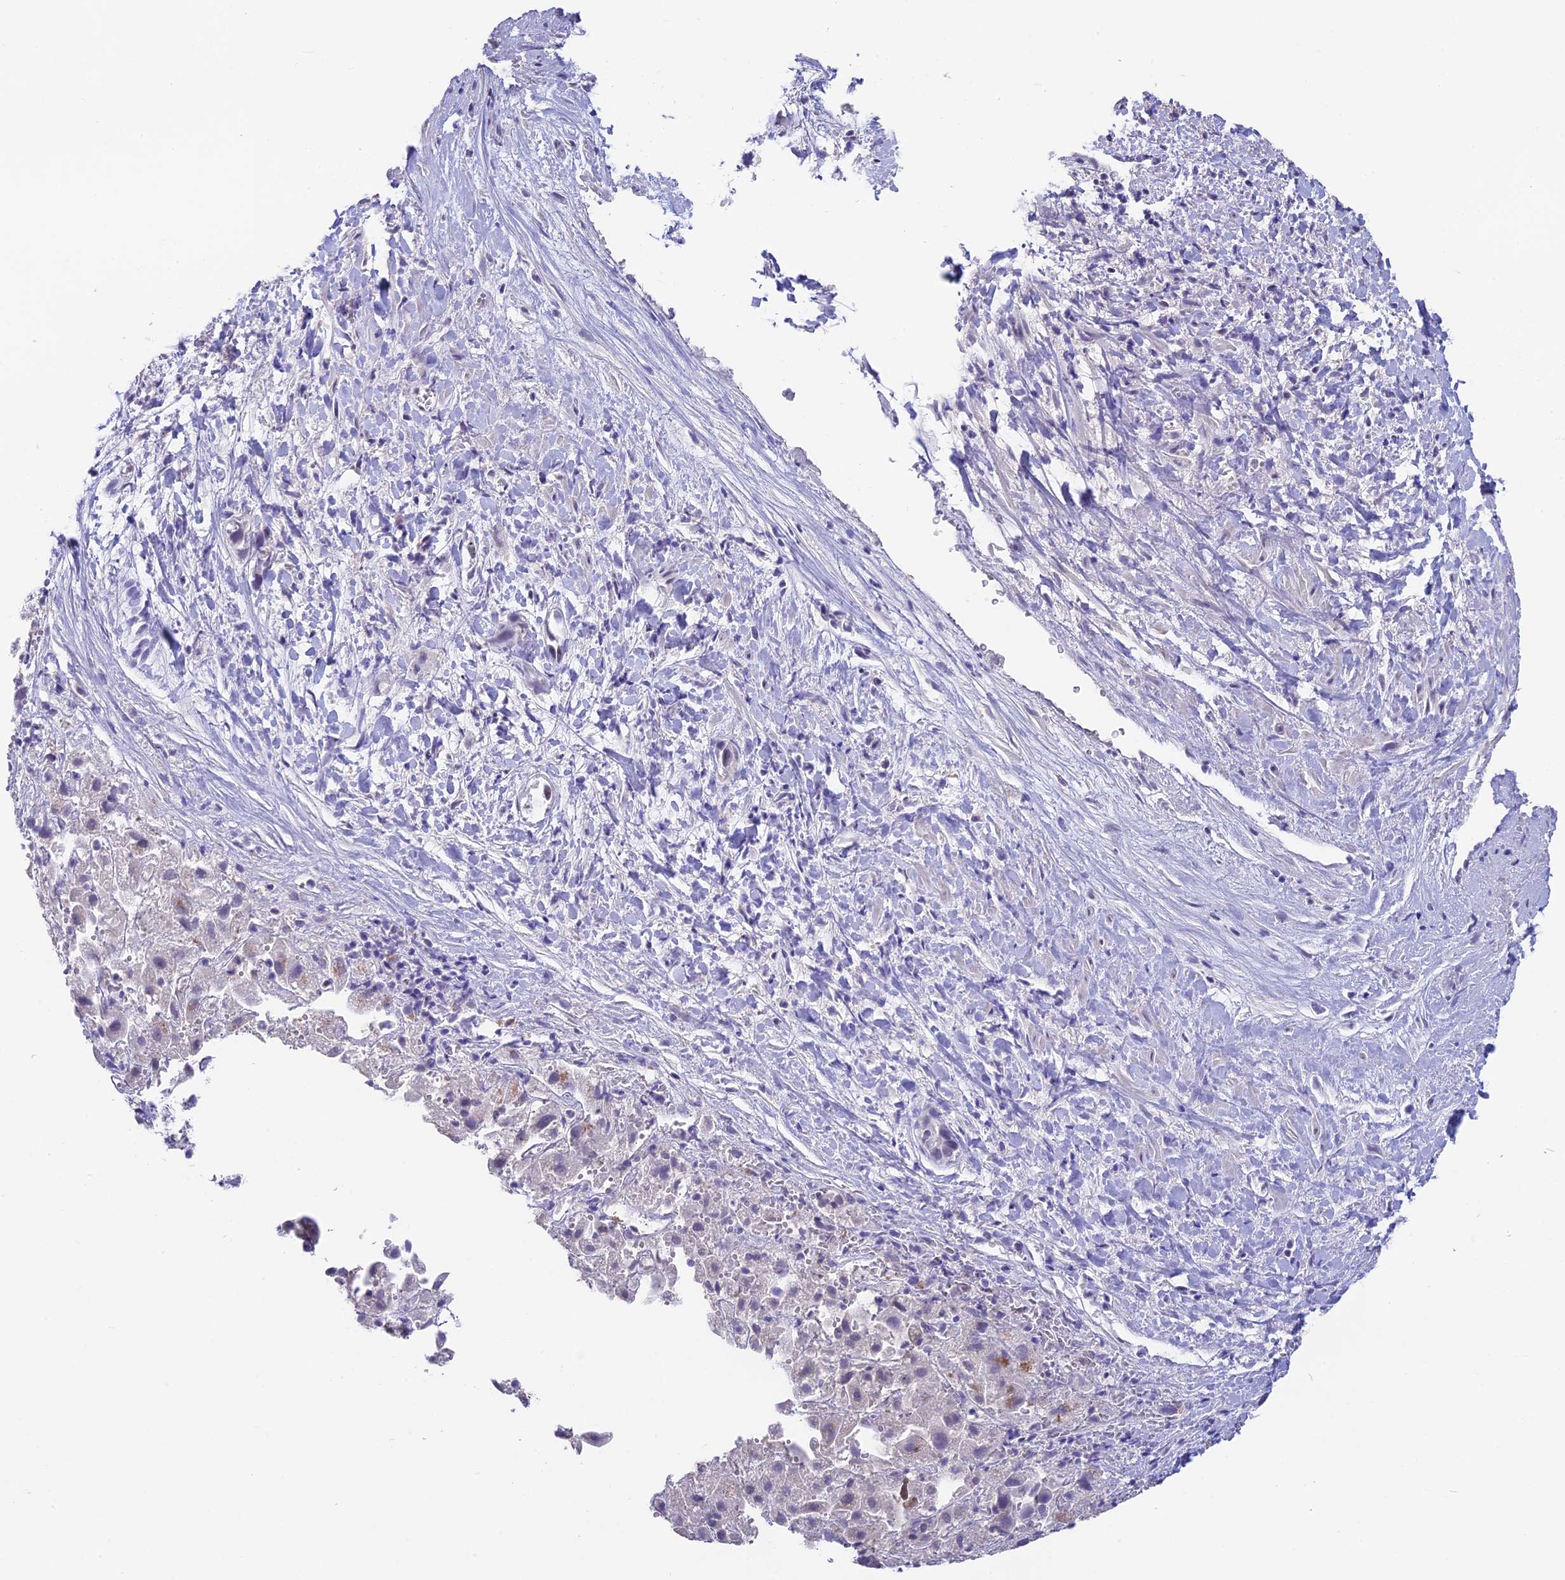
{"staining": {"intensity": "negative", "quantity": "none", "location": "none"}, "tissue": "liver cancer", "cell_type": "Tumor cells", "image_type": "cancer", "snomed": [{"axis": "morphology", "description": "Cholangiocarcinoma"}, {"axis": "topography", "description": "Liver"}], "caption": "This is an immunohistochemistry (IHC) photomicrograph of liver cancer. There is no staining in tumor cells.", "gene": "SETD2", "patient": {"sex": "female", "age": 52}}